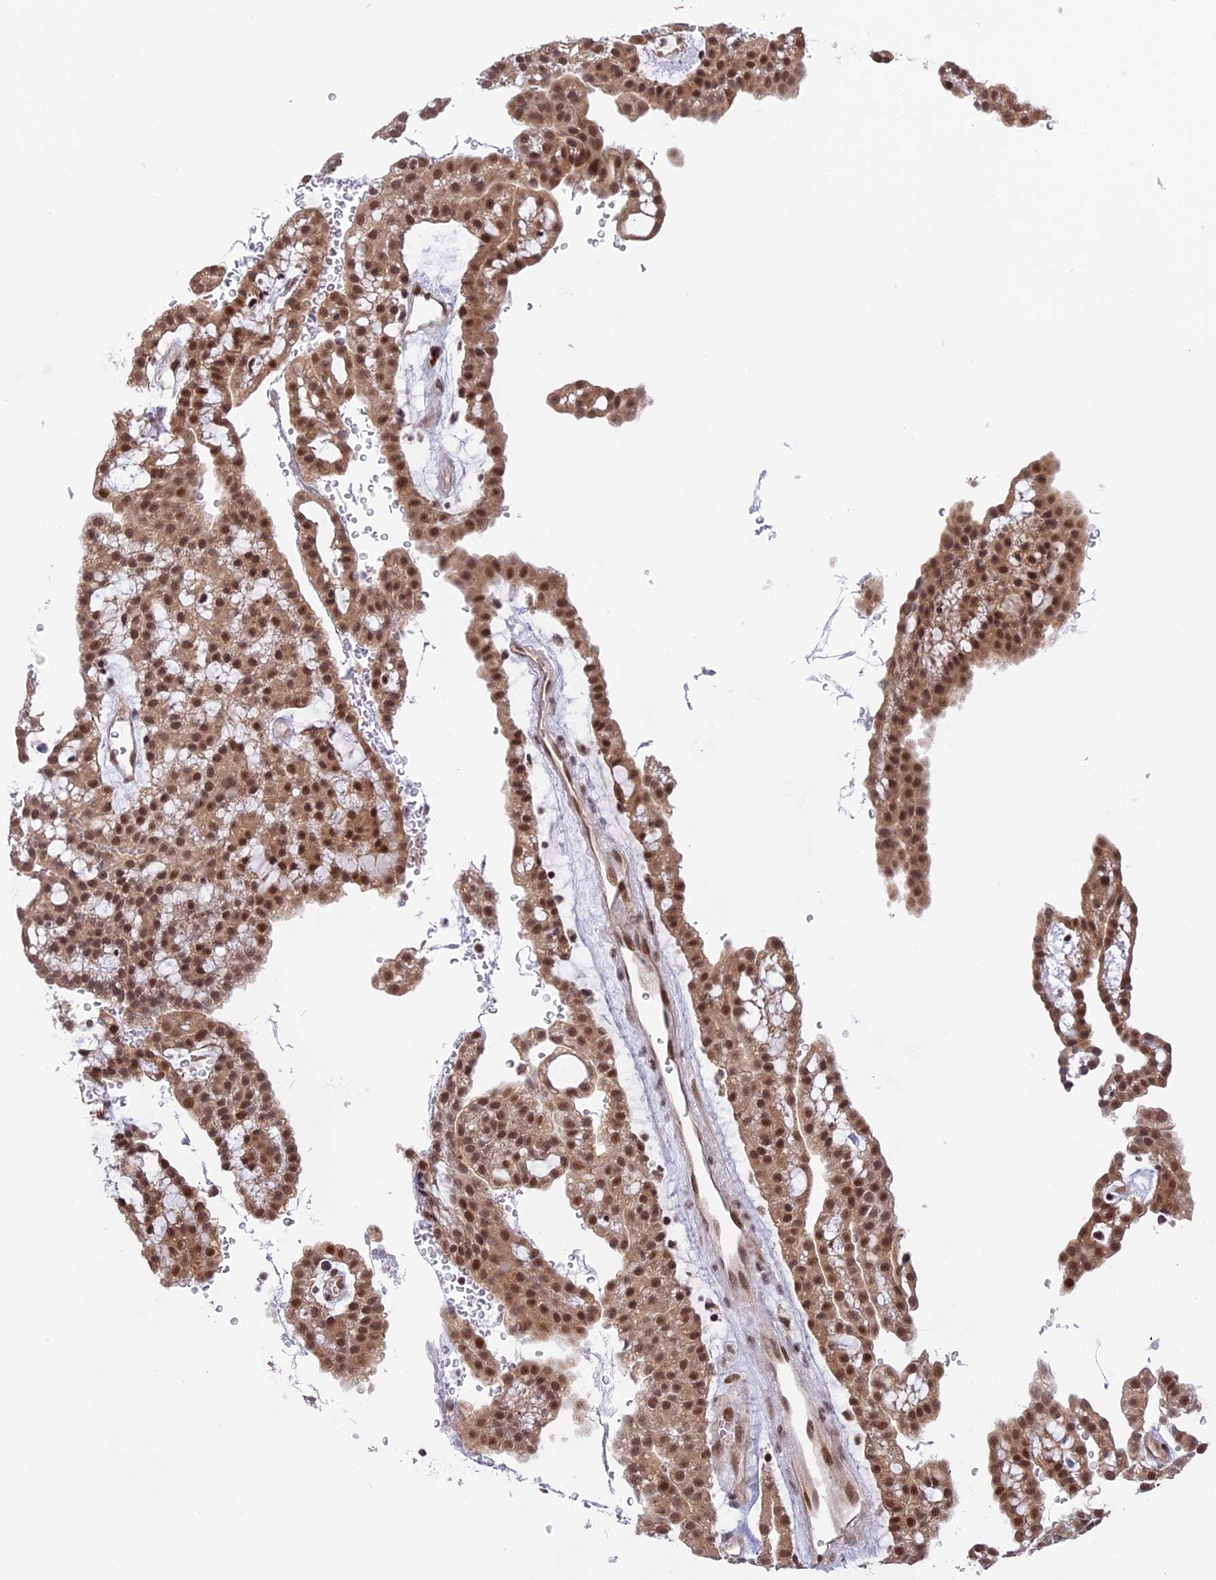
{"staining": {"intensity": "moderate", "quantity": ">75%", "location": "nuclear"}, "tissue": "renal cancer", "cell_type": "Tumor cells", "image_type": "cancer", "snomed": [{"axis": "morphology", "description": "Adenocarcinoma, NOS"}, {"axis": "topography", "description": "Kidney"}], "caption": "Immunohistochemistry of renal adenocarcinoma demonstrates medium levels of moderate nuclear staining in approximately >75% of tumor cells. (Brightfield microscopy of DAB IHC at high magnification).", "gene": "POLR2C", "patient": {"sex": "male", "age": 63}}